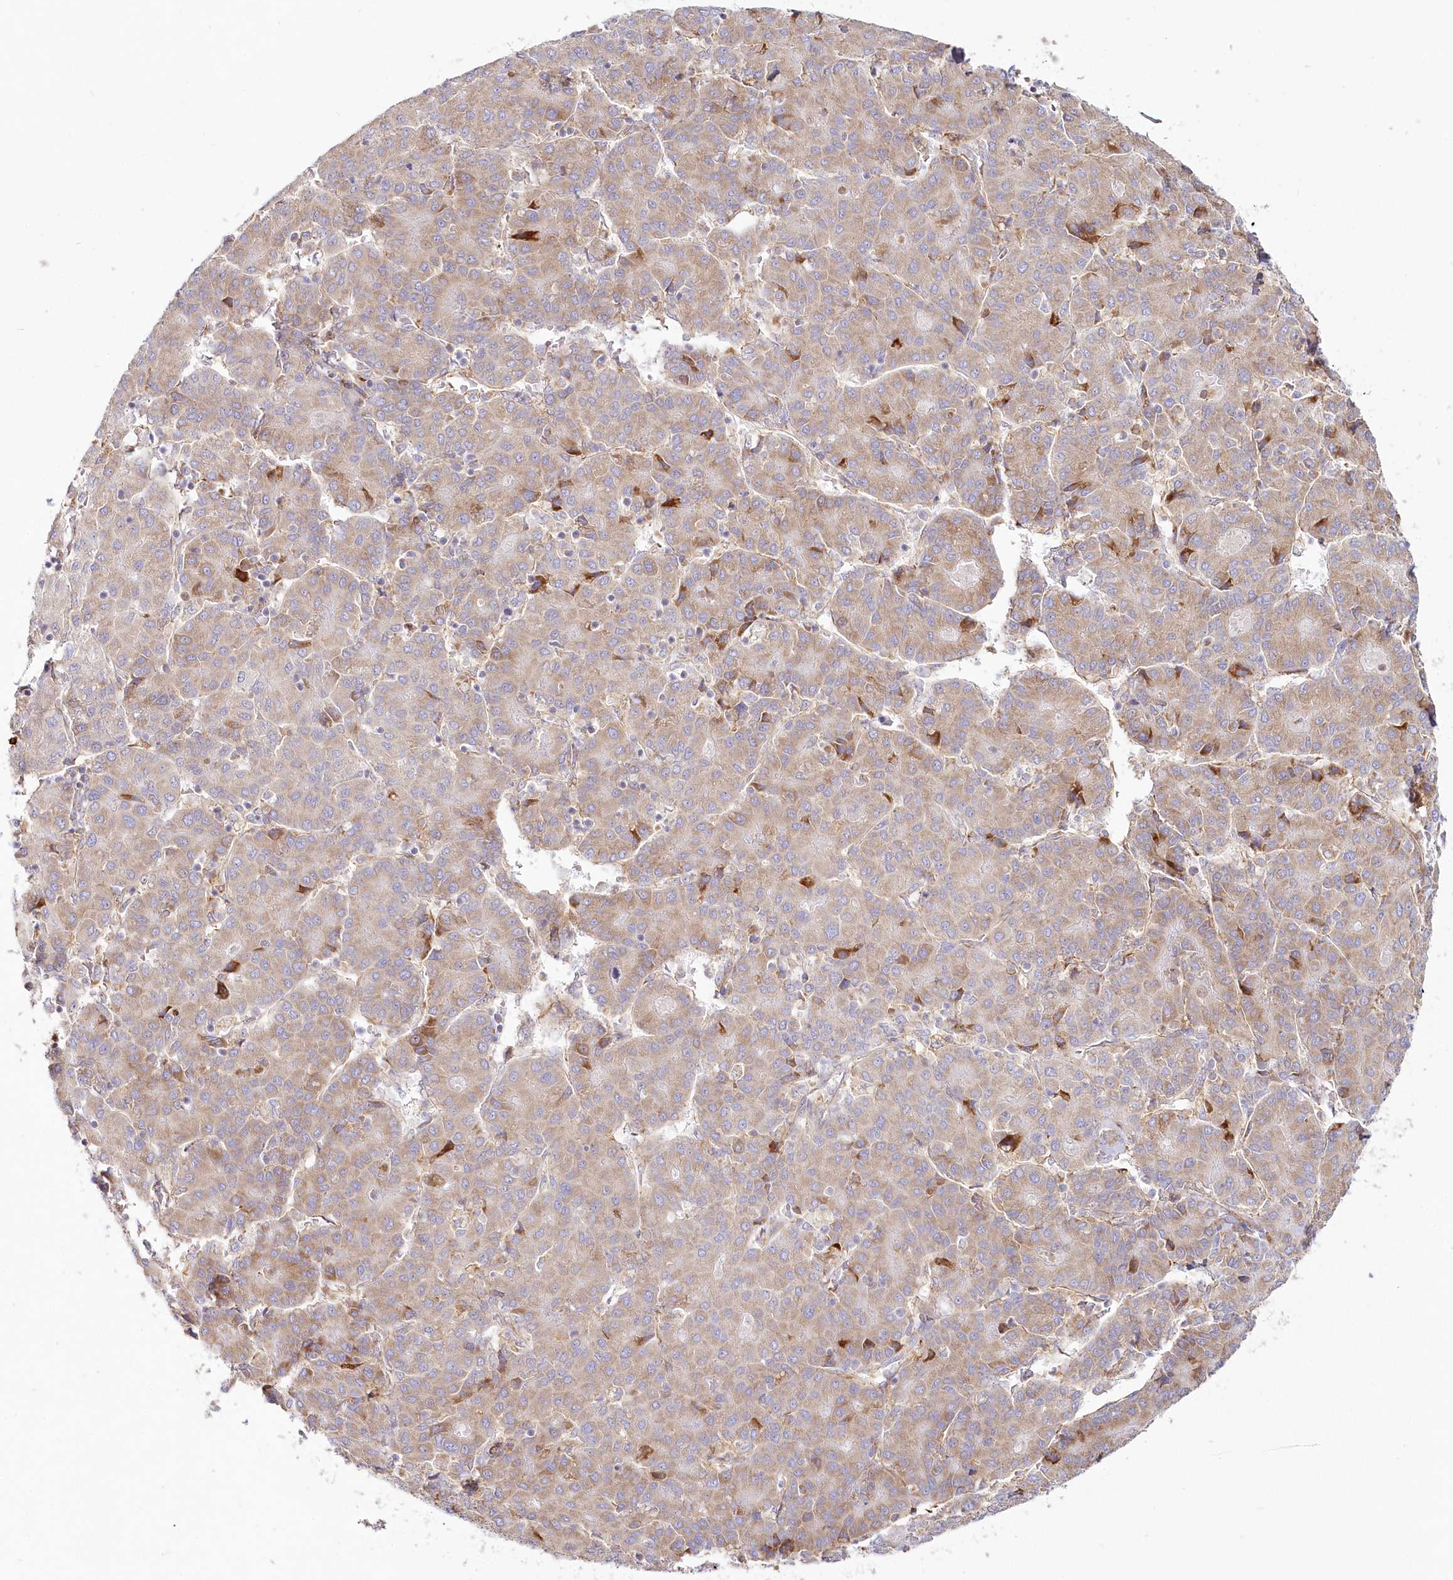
{"staining": {"intensity": "moderate", "quantity": ">75%", "location": "cytoplasmic/membranous"}, "tissue": "liver cancer", "cell_type": "Tumor cells", "image_type": "cancer", "snomed": [{"axis": "morphology", "description": "Carcinoma, Hepatocellular, NOS"}, {"axis": "topography", "description": "Liver"}], "caption": "IHC of human liver hepatocellular carcinoma shows medium levels of moderate cytoplasmic/membranous staining in about >75% of tumor cells.", "gene": "HARS2", "patient": {"sex": "male", "age": 65}}